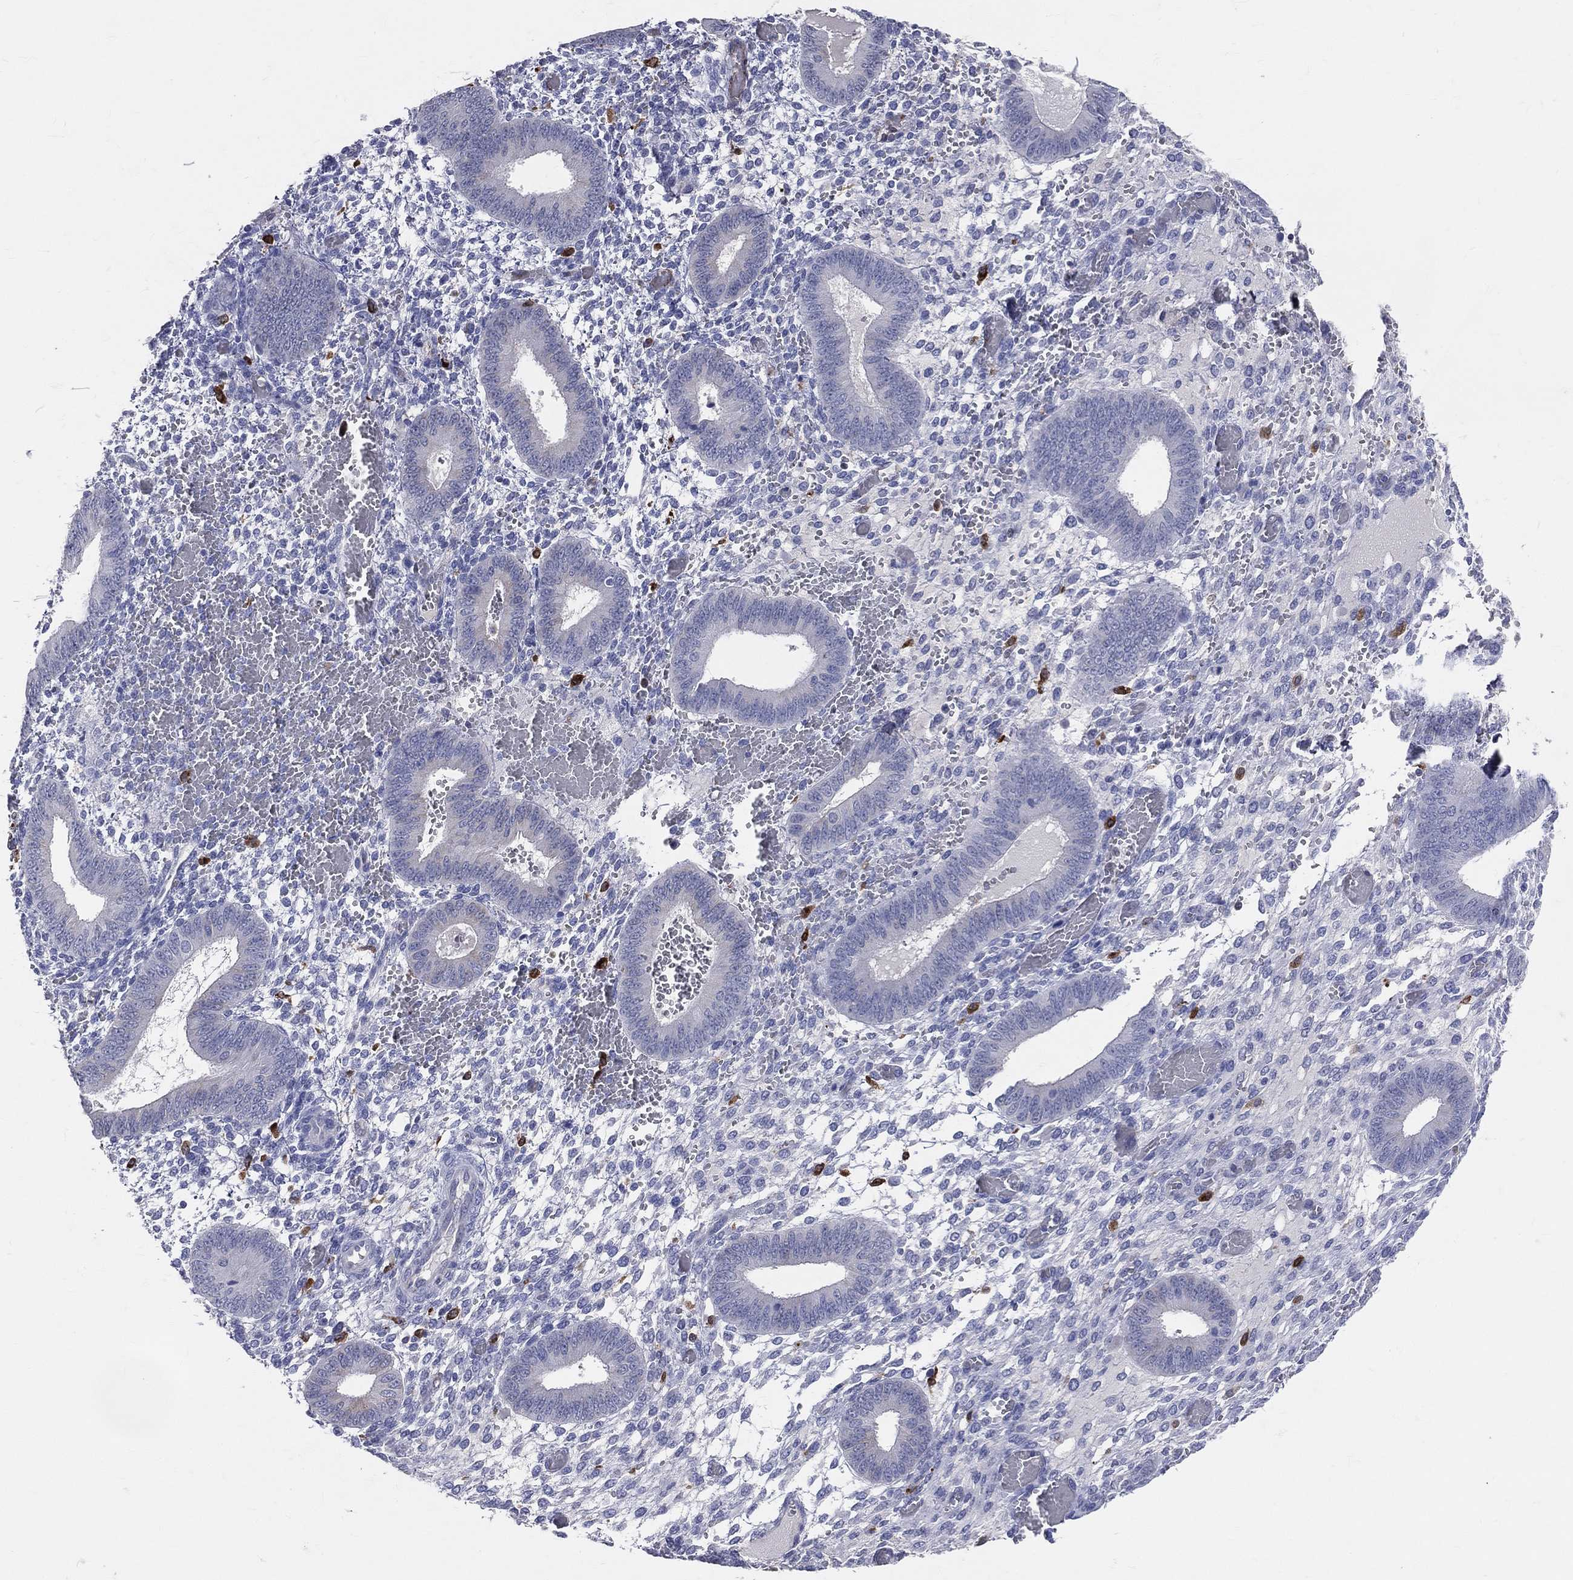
{"staining": {"intensity": "negative", "quantity": "none", "location": "none"}, "tissue": "endometrium", "cell_type": "Cells in endometrial stroma", "image_type": "normal", "snomed": [{"axis": "morphology", "description": "Normal tissue, NOS"}, {"axis": "topography", "description": "Endometrium"}], "caption": "A high-resolution image shows IHC staining of benign endometrium, which displays no significant staining in cells in endometrial stroma.", "gene": "CD74", "patient": {"sex": "female", "age": 42}}